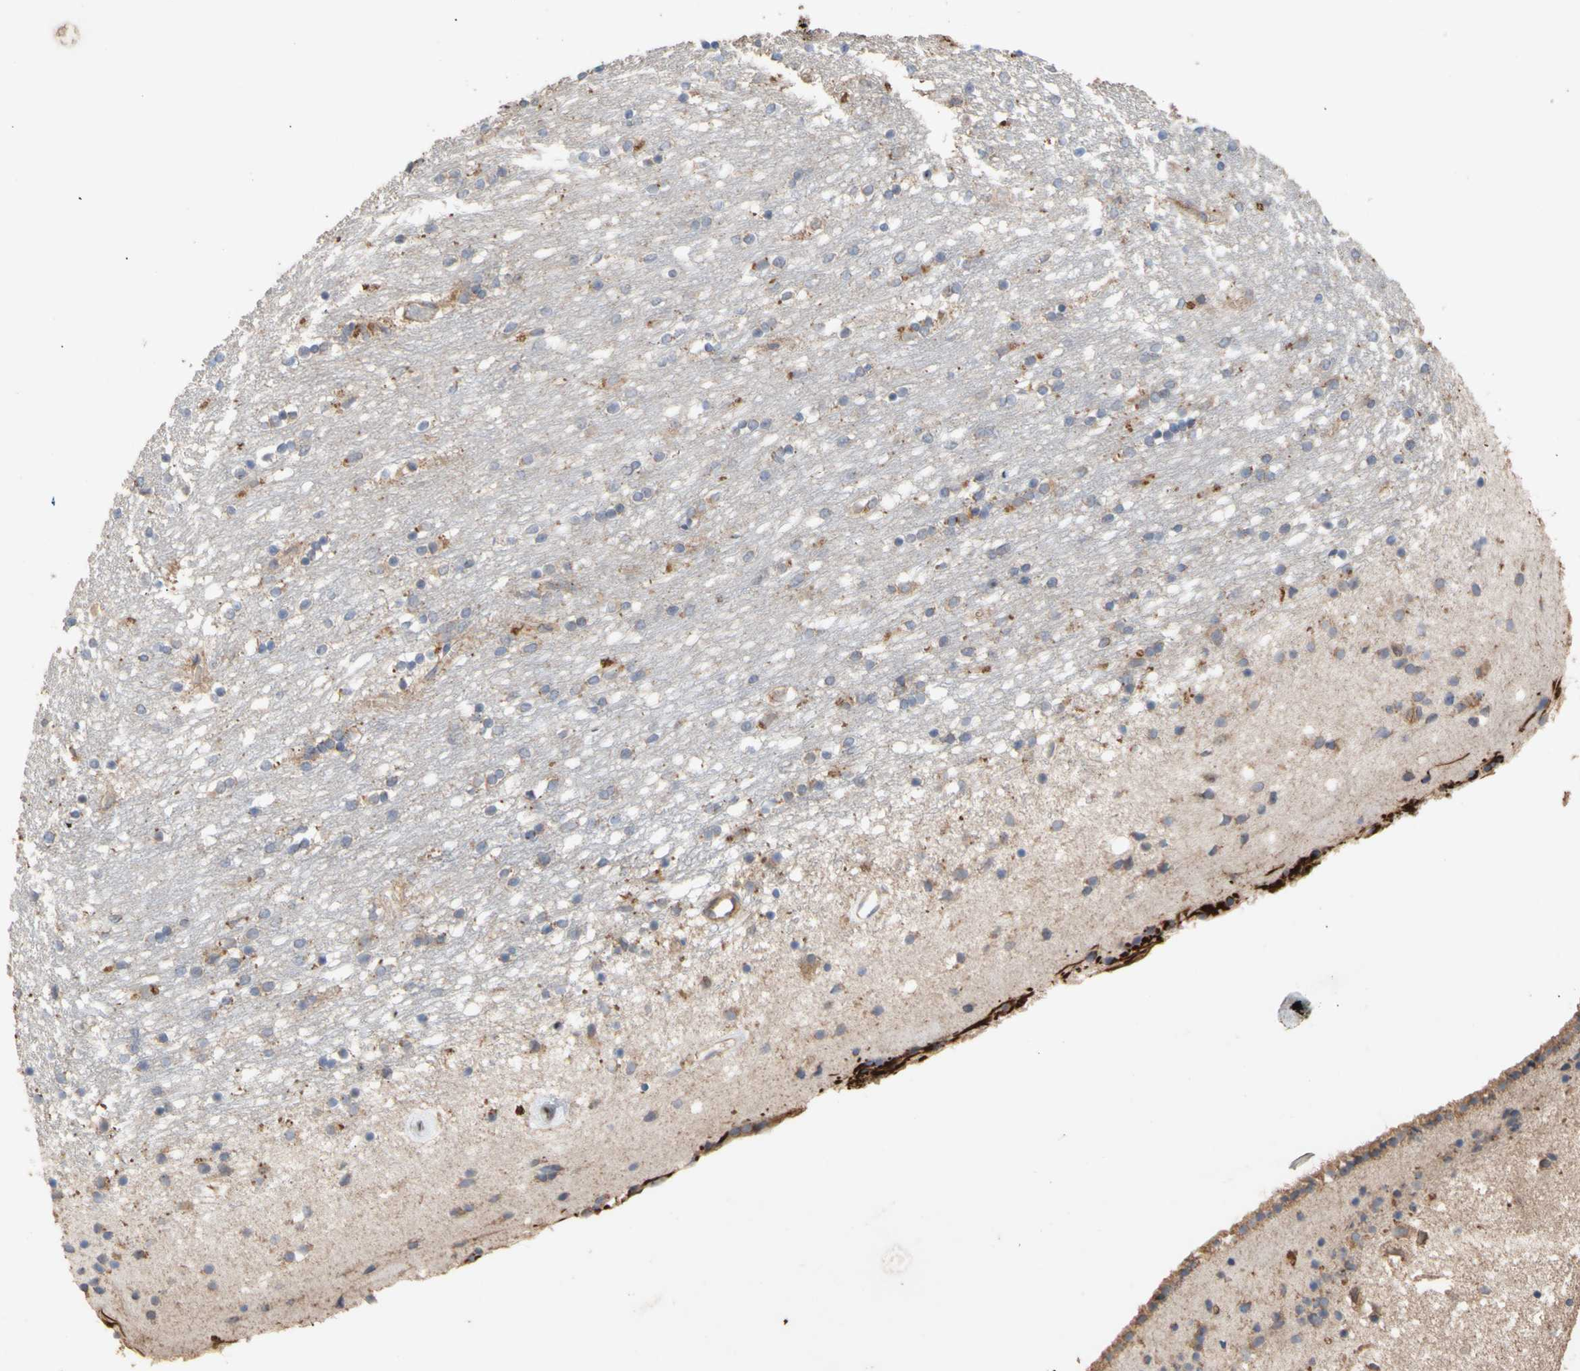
{"staining": {"intensity": "weak", "quantity": "<25%", "location": "cytoplasmic/membranous"}, "tissue": "caudate", "cell_type": "Glial cells", "image_type": "normal", "snomed": [{"axis": "morphology", "description": "Normal tissue, NOS"}, {"axis": "topography", "description": "Lateral ventricle wall"}], "caption": "A high-resolution histopathology image shows immunohistochemistry (IHC) staining of unremarkable caudate, which reveals no significant positivity in glial cells.", "gene": "EIF2S3", "patient": {"sex": "female", "age": 54}}